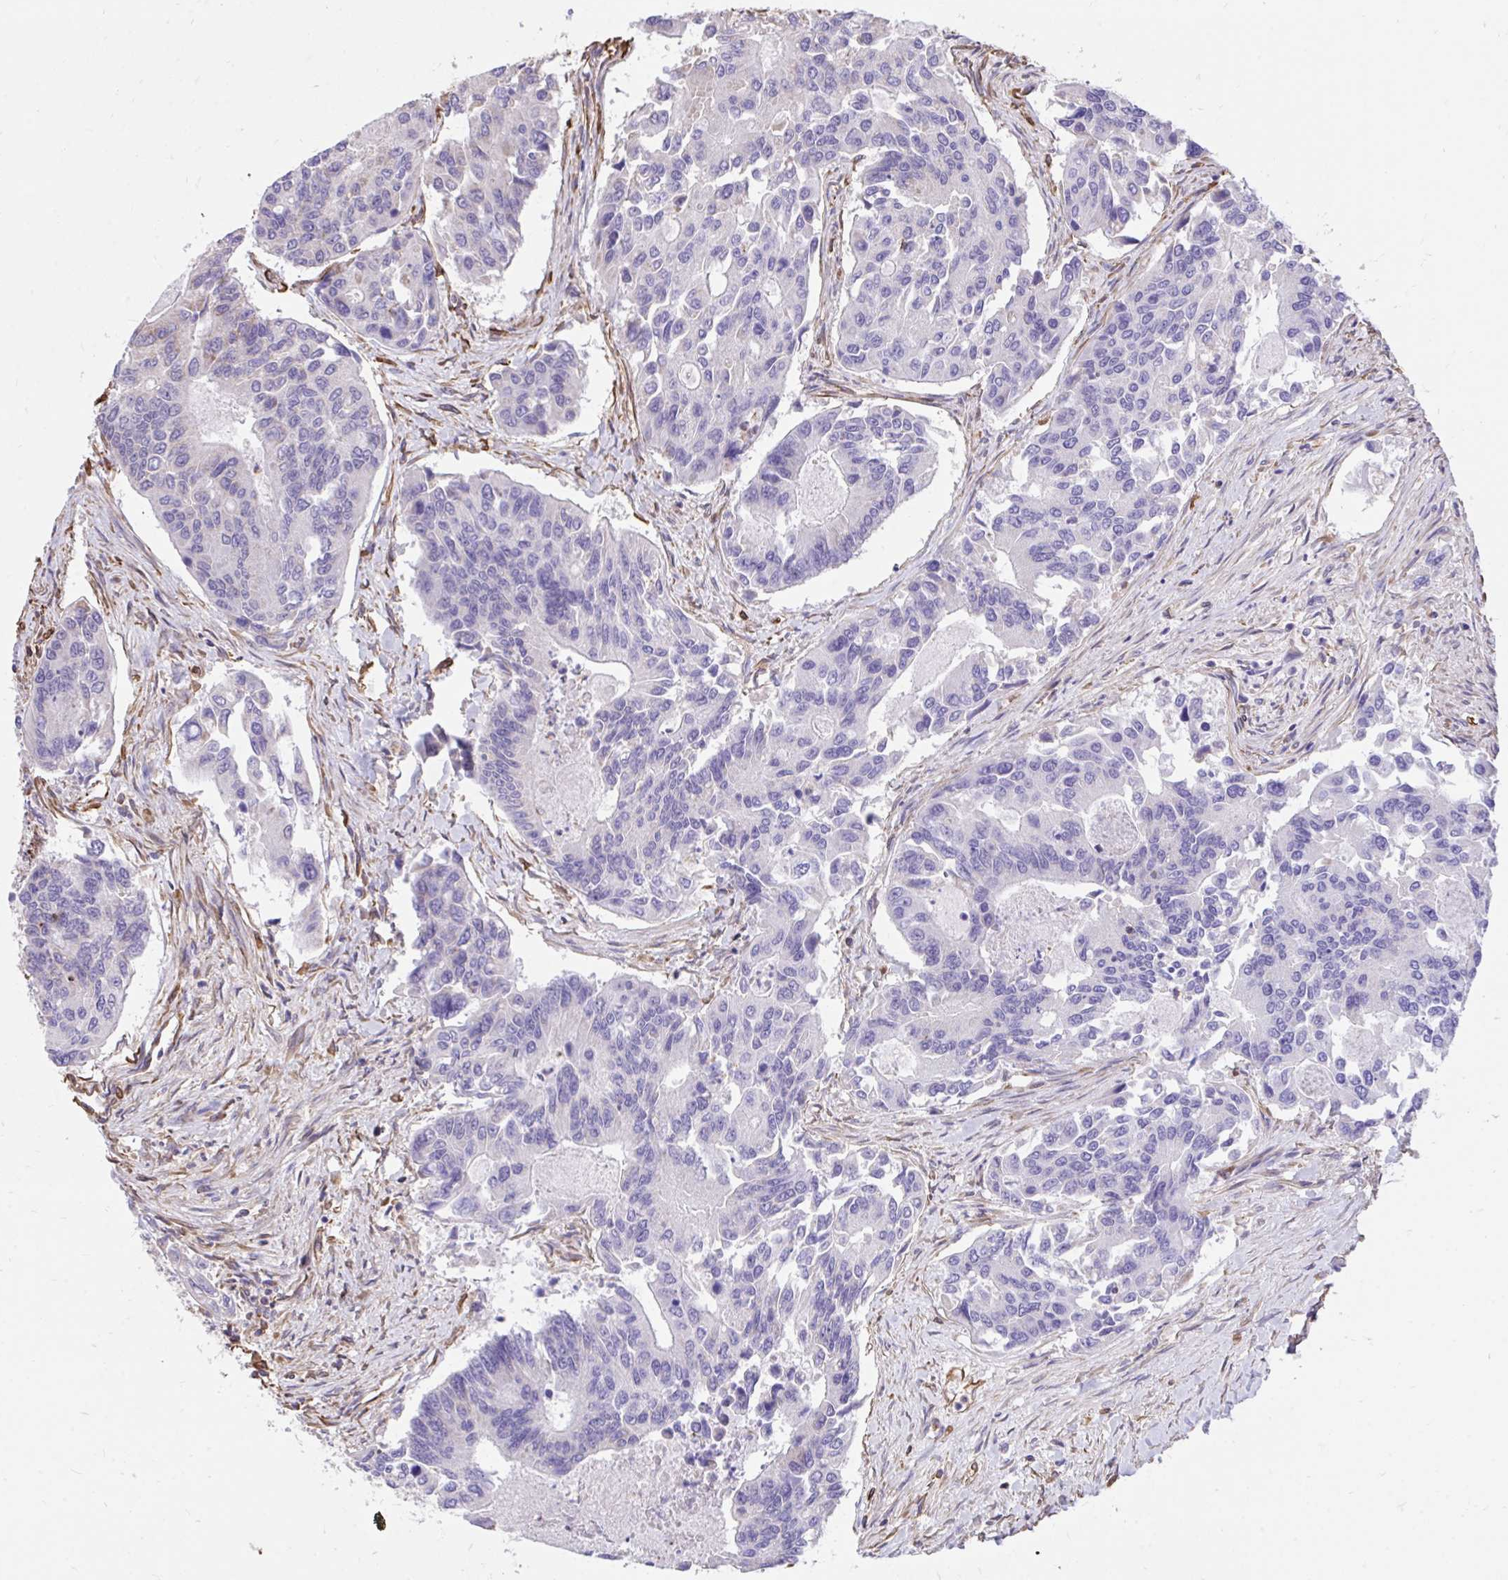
{"staining": {"intensity": "negative", "quantity": "none", "location": "none"}, "tissue": "colorectal cancer", "cell_type": "Tumor cells", "image_type": "cancer", "snomed": [{"axis": "morphology", "description": "Adenocarcinoma, NOS"}, {"axis": "topography", "description": "Colon"}], "caption": "This histopathology image is of colorectal adenocarcinoma stained with IHC to label a protein in brown with the nuclei are counter-stained blue. There is no staining in tumor cells.", "gene": "RNF103", "patient": {"sex": "female", "age": 67}}